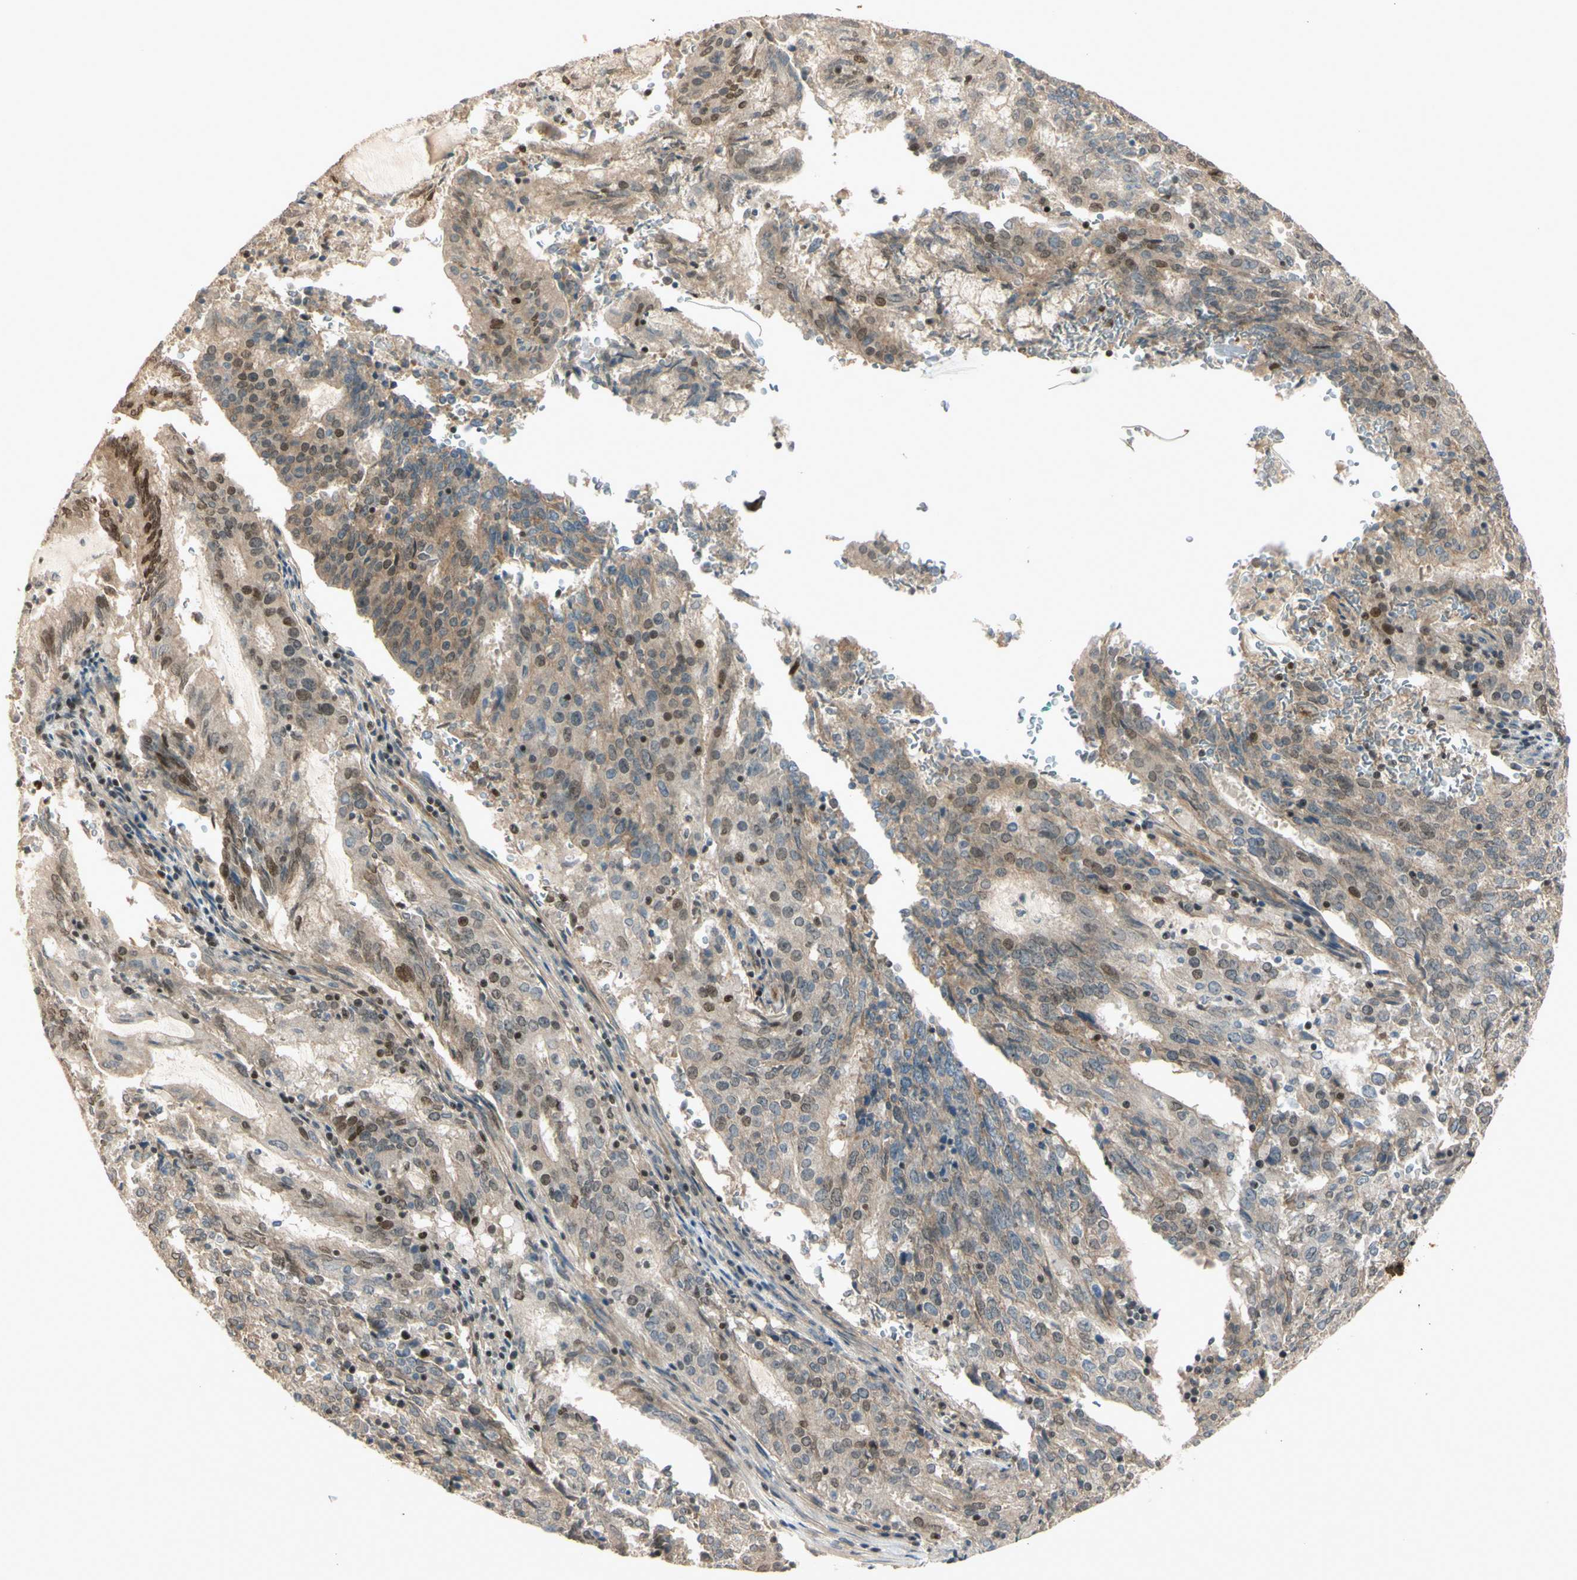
{"staining": {"intensity": "moderate", "quantity": "25%-75%", "location": "cytoplasmic/membranous,nuclear"}, "tissue": "cervical cancer", "cell_type": "Tumor cells", "image_type": "cancer", "snomed": [{"axis": "morphology", "description": "Adenocarcinoma, NOS"}, {"axis": "topography", "description": "Cervix"}], "caption": "Immunohistochemistry (IHC) photomicrograph of cervical cancer (adenocarcinoma) stained for a protein (brown), which shows medium levels of moderate cytoplasmic/membranous and nuclear staining in approximately 25%-75% of tumor cells.", "gene": "NFYA", "patient": {"sex": "female", "age": 44}}